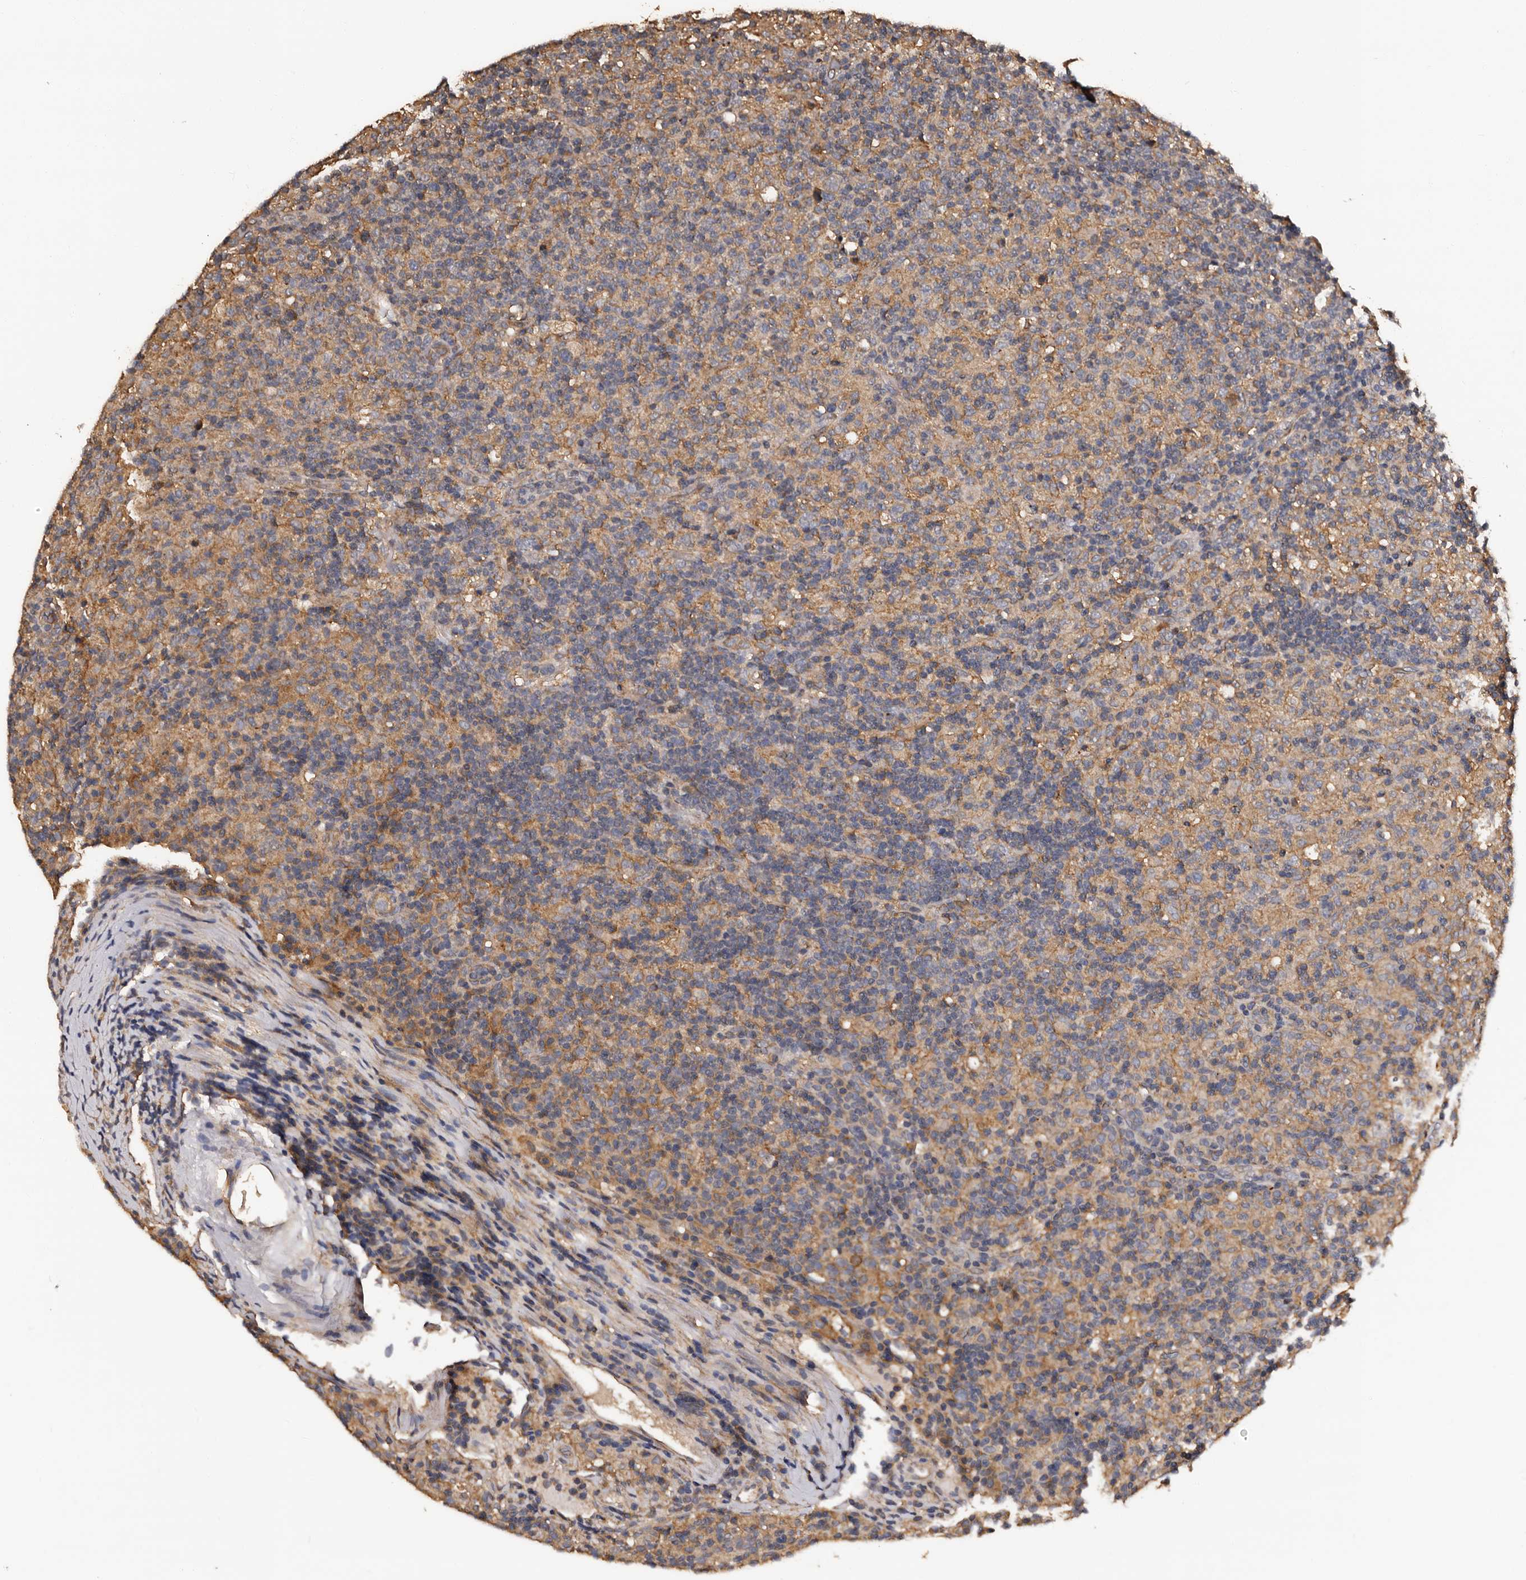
{"staining": {"intensity": "weak", "quantity": "<25%", "location": "cytoplasmic/membranous"}, "tissue": "lymphoma", "cell_type": "Tumor cells", "image_type": "cancer", "snomed": [{"axis": "morphology", "description": "Hodgkin's disease, NOS"}, {"axis": "topography", "description": "Lymph node"}], "caption": "An image of Hodgkin's disease stained for a protein reveals no brown staining in tumor cells. (DAB immunohistochemistry visualized using brightfield microscopy, high magnification).", "gene": "ADCK5", "patient": {"sex": "male", "age": 70}}